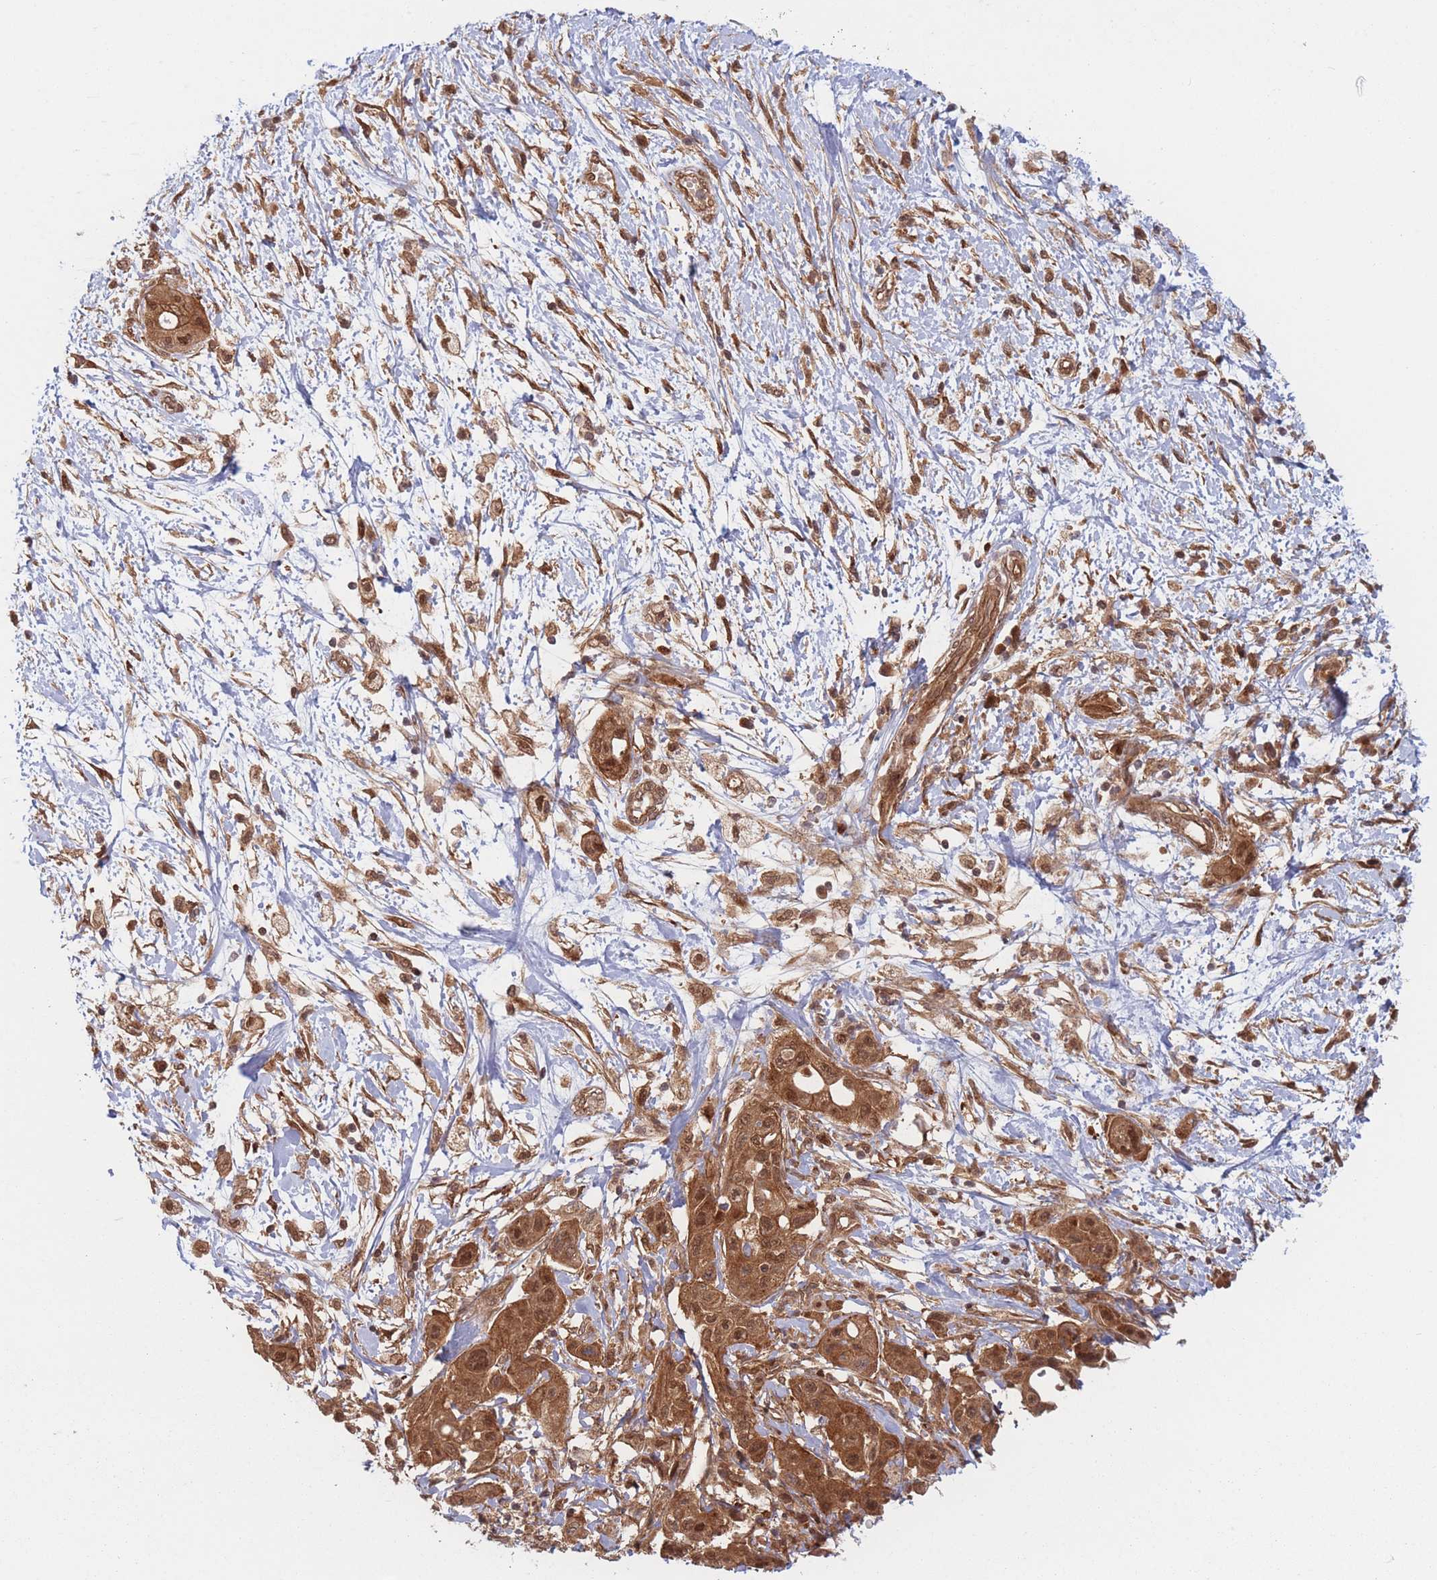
{"staining": {"intensity": "moderate", "quantity": ">75%", "location": "cytoplasmic/membranous,nuclear"}, "tissue": "pancreatic cancer", "cell_type": "Tumor cells", "image_type": "cancer", "snomed": [{"axis": "morphology", "description": "Adenocarcinoma, NOS"}, {"axis": "topography", "description": "Pancreas"}], "caption": "High-power microscopy captured an IHC image of pancreatic cancer, revealing moderate cytoplasmic/membranous and nuclear expression in about >75% of tumor cells.", "gene": "PODXL2", "patient": {"sex": "male", "age": 68}}